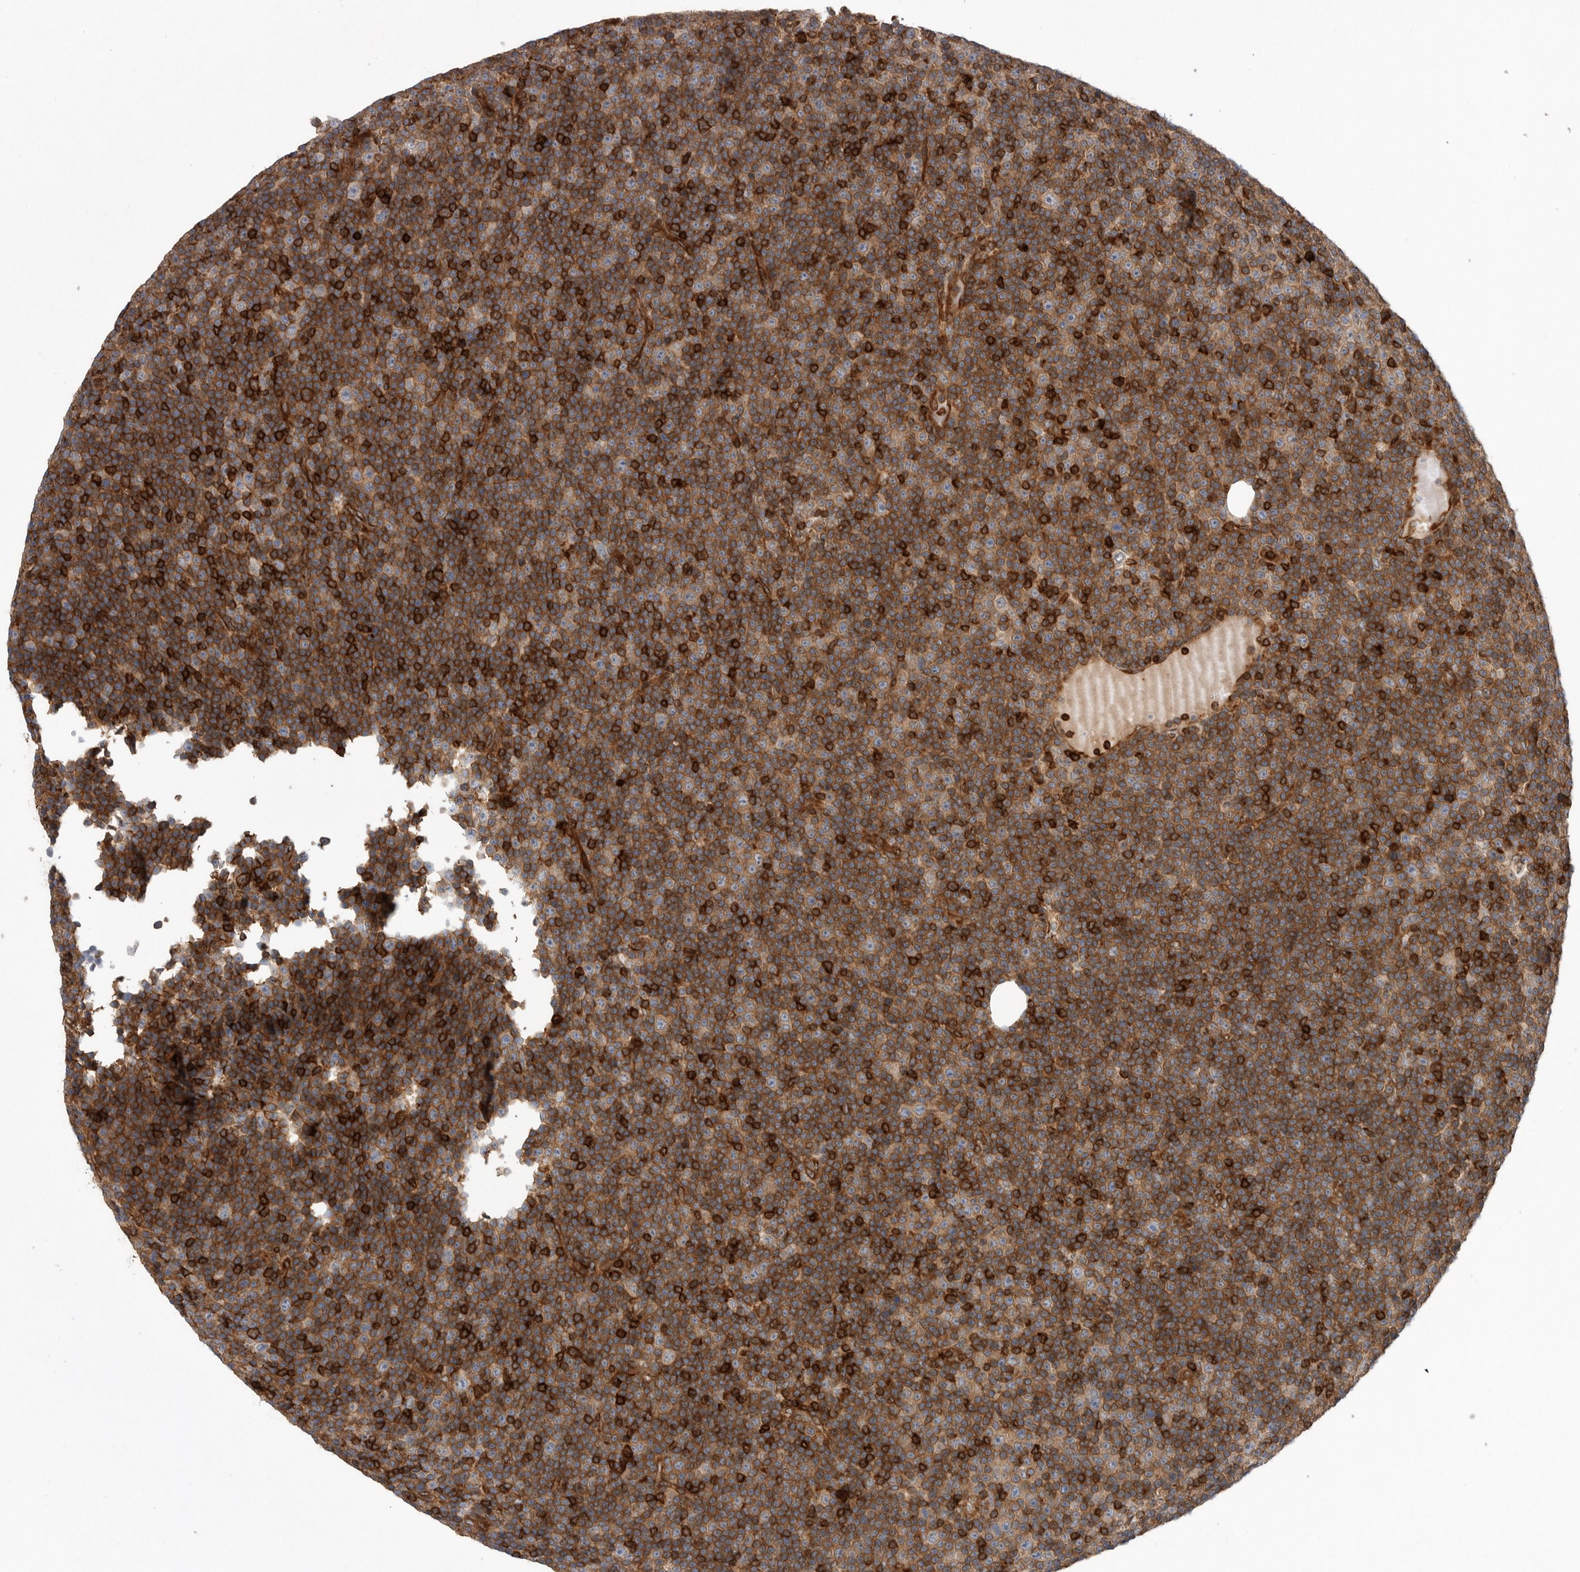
{"staining": {"intensity": "moderate", "quantity": "25%-75%", "location": "cytoplasmic/membranous"}, "tissue": "lymphoma", "cell_type": "Tumor cells", "image_type": "cancer", "snomed": [{"axis": "morphology", "description": "Malignant lymphoma, non-Hodgkin's type, Low grade"}, {"axis": "topography", "description": "Lymph node"}], "caption": "A high-resolution histopathology image shows immunohistochemistry staining of low-grade malignant lymphoma, non-Hodgkin's type, which exhibits moderate cytoplasmic/membranous positivity in about 25%-75% of tumor cells. Using DAB (3,3'-diaminobenzidine) (brown) and hematoxylin (blue) stains, captured at high magnification using brightfield microscopy.", "gene": "PRKCH", "patient": {"sex": "female", "age": 67}}